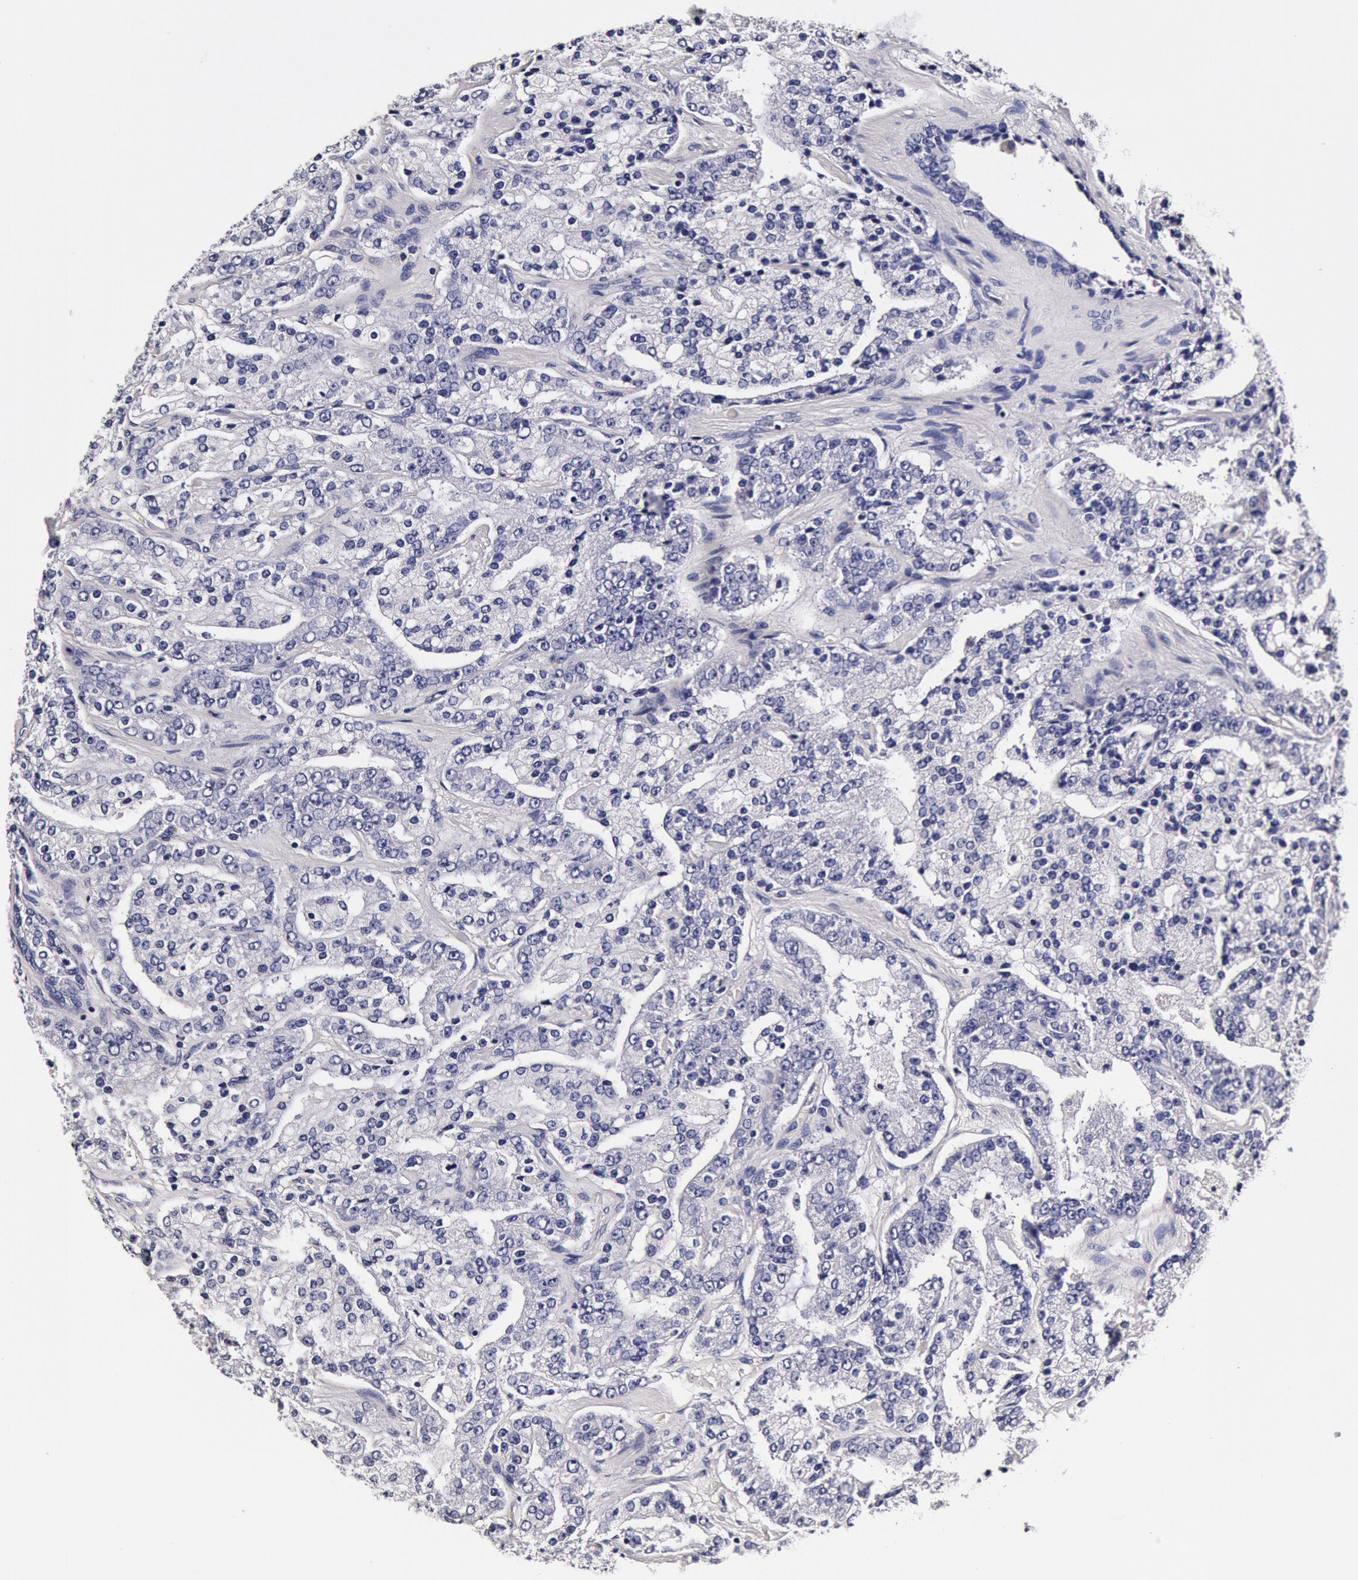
{"staining": {"intensity": "negative", "quantity": "none", "location": "none"}, "tissue": "prostate cancer", "cell_type": "Tumor cells", "image_type": "cancer", "snomed": [{"axis": "morphology", "description": "Adenocarcinoma, Medium grade"}, {"axis": "topography", "description": "Prostate"}], "caption": "Tumor cells are negative for protein expression in human prostate cancer.", "gene": "CCDC22", "patient": {"sex": "male", "age": 72}}